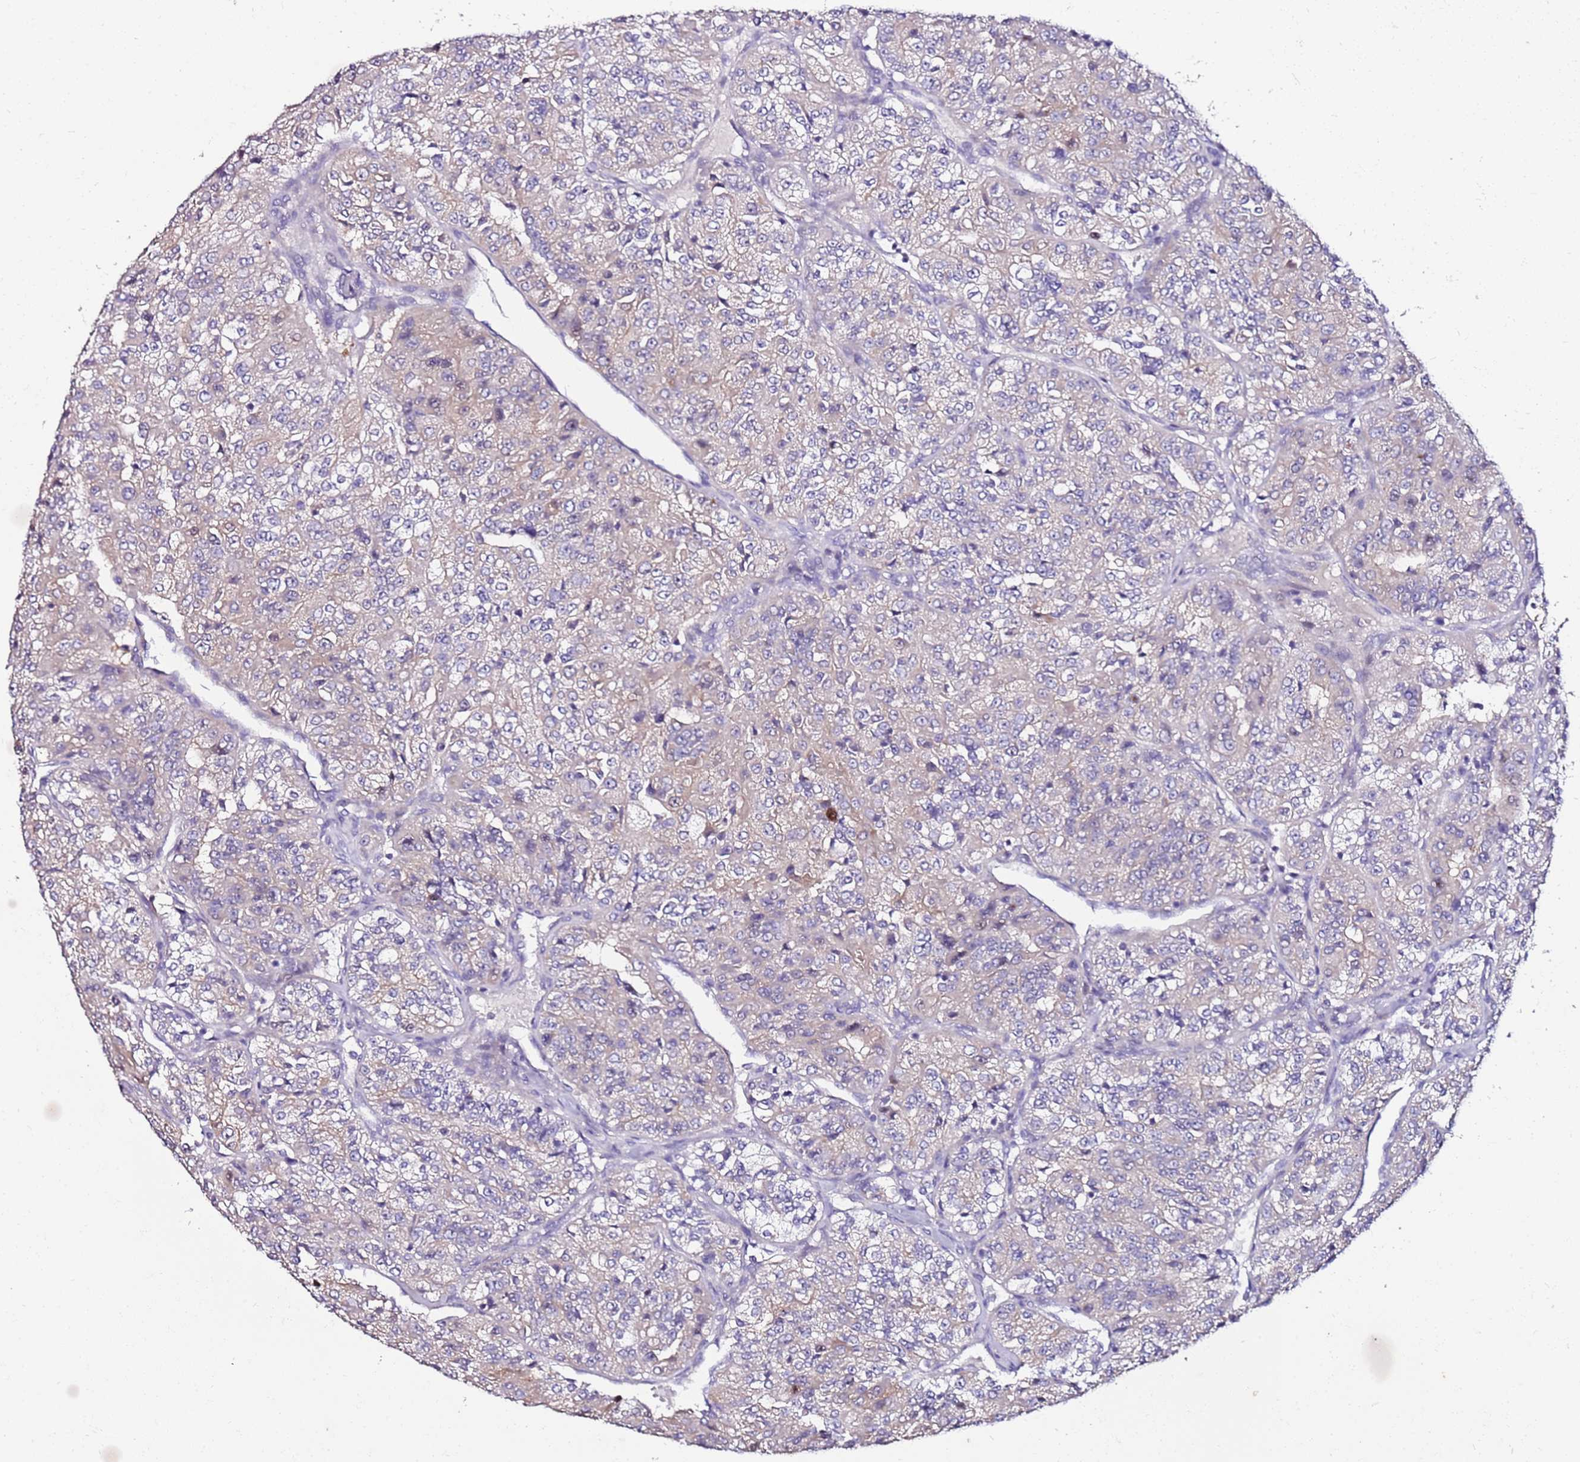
{"staining": {"intensity": "negative", "quantity": "none", "location": "none"}, "tissue": "renal cancer", "cell_type": "Tumor cells", "image_type": "cancer", "snomed": [{"axis": "morphology", "description": "Adenocarcinoma, NOS"}, {"axis": "topography", "description": "Kidney"}], "caption": "A photomicrograph of renal cancer stained for a protein reveals no brown staining in tumor cells.", "gene": "SRRM5", "patient": {"sex": "female", "age": 63}}